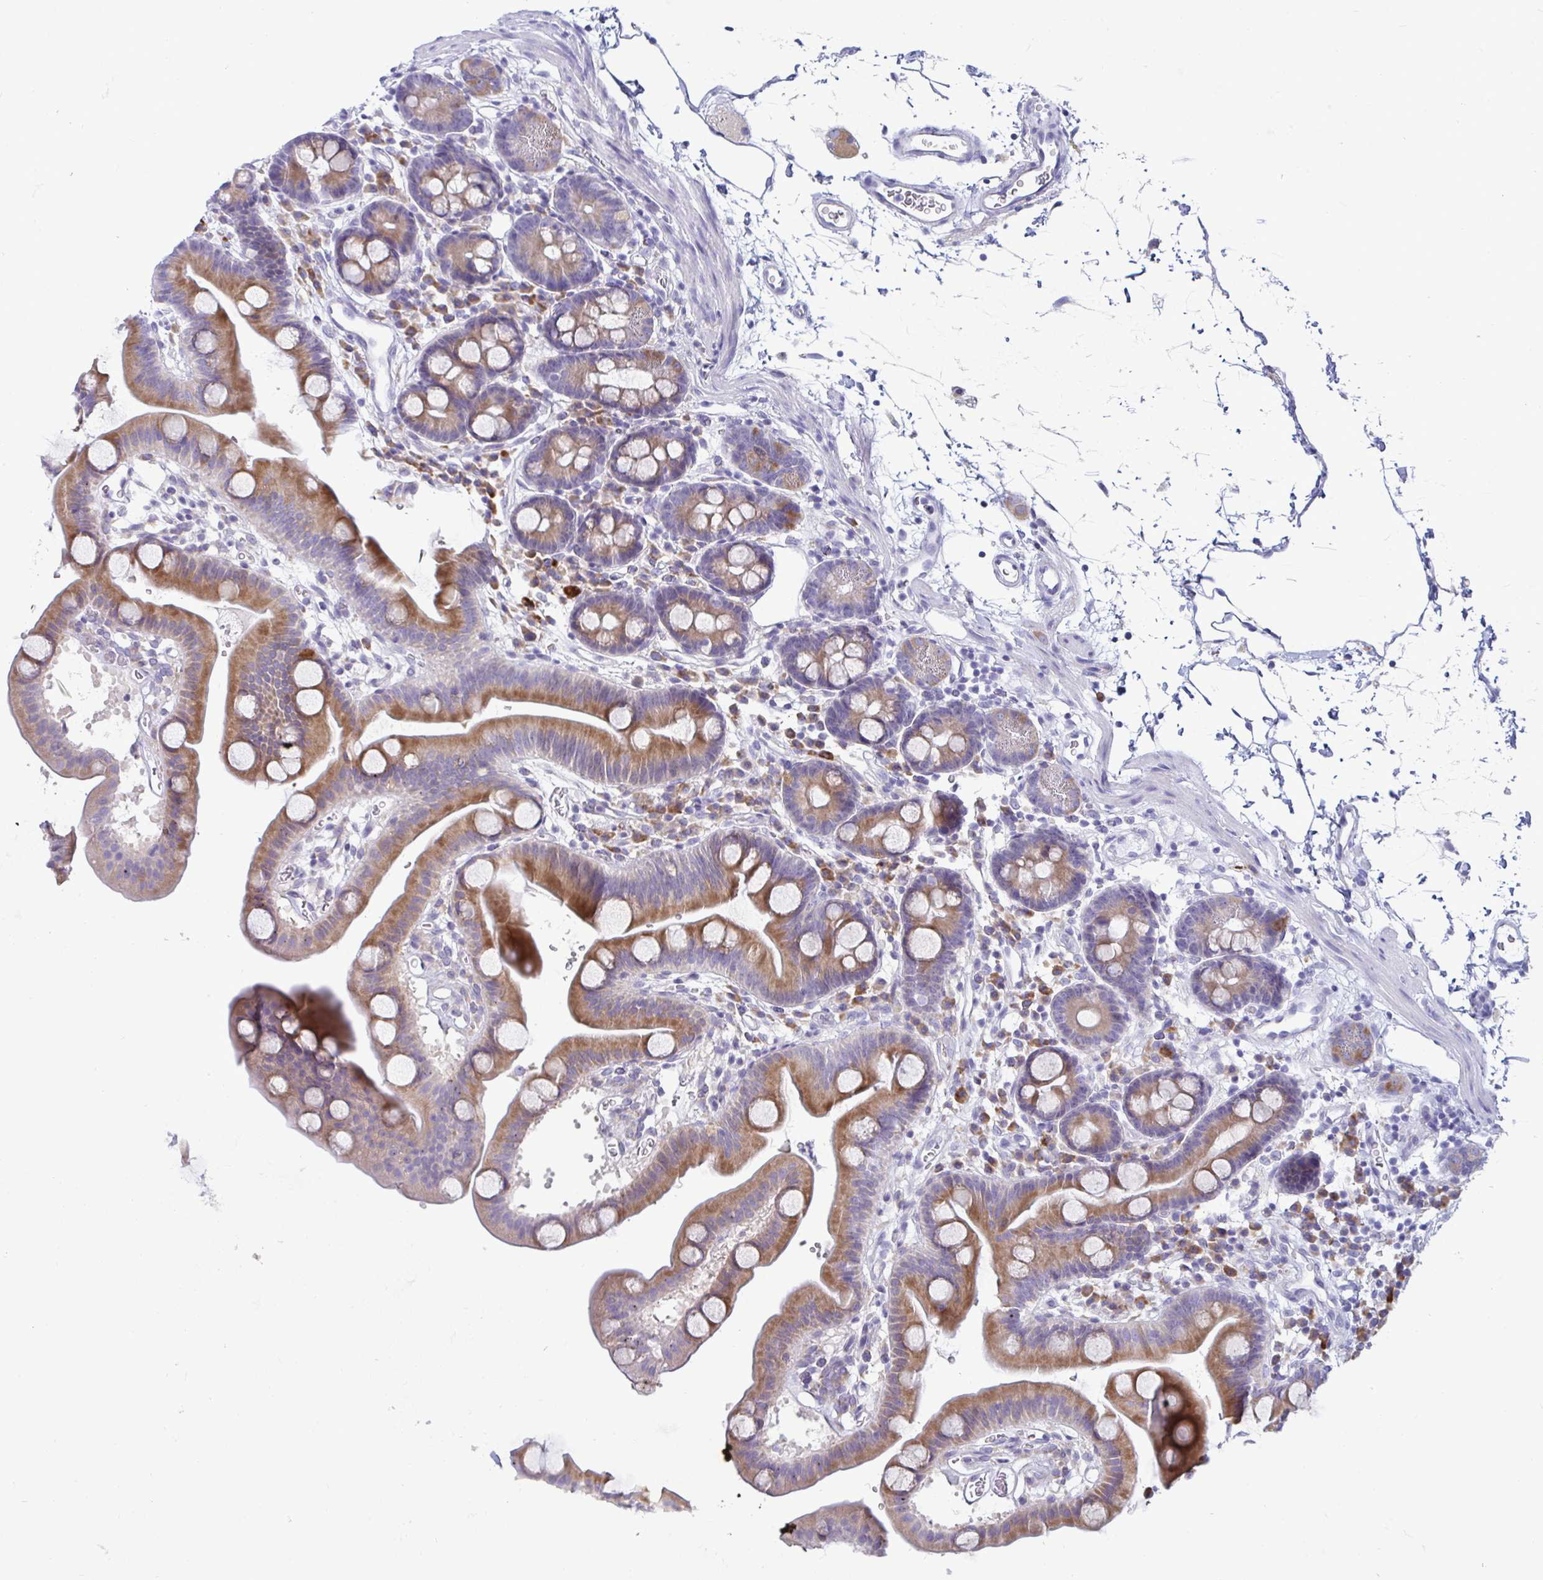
{"staining": {"intensity": "moderate", "quantity": "25%-75%", "location": "cytoplasmic/membranous"}, "tissue": "duodenum", "cell_type": "Glandular cells", "image_type": "normal", "snomed": [{"axis": "morphology", "description": "Normal tissue, NOS"}, {"axis": "topography", "description": "Duodenum"}], "caption": "This image shows immunohistochemistry staining of benign duodenum, with medium moderate cytoplasmic/membranous staining in approximately 25%-75% of glandular cells.", "gene": "TFPI2", "patient": {"sex": "male", "age": 59}}